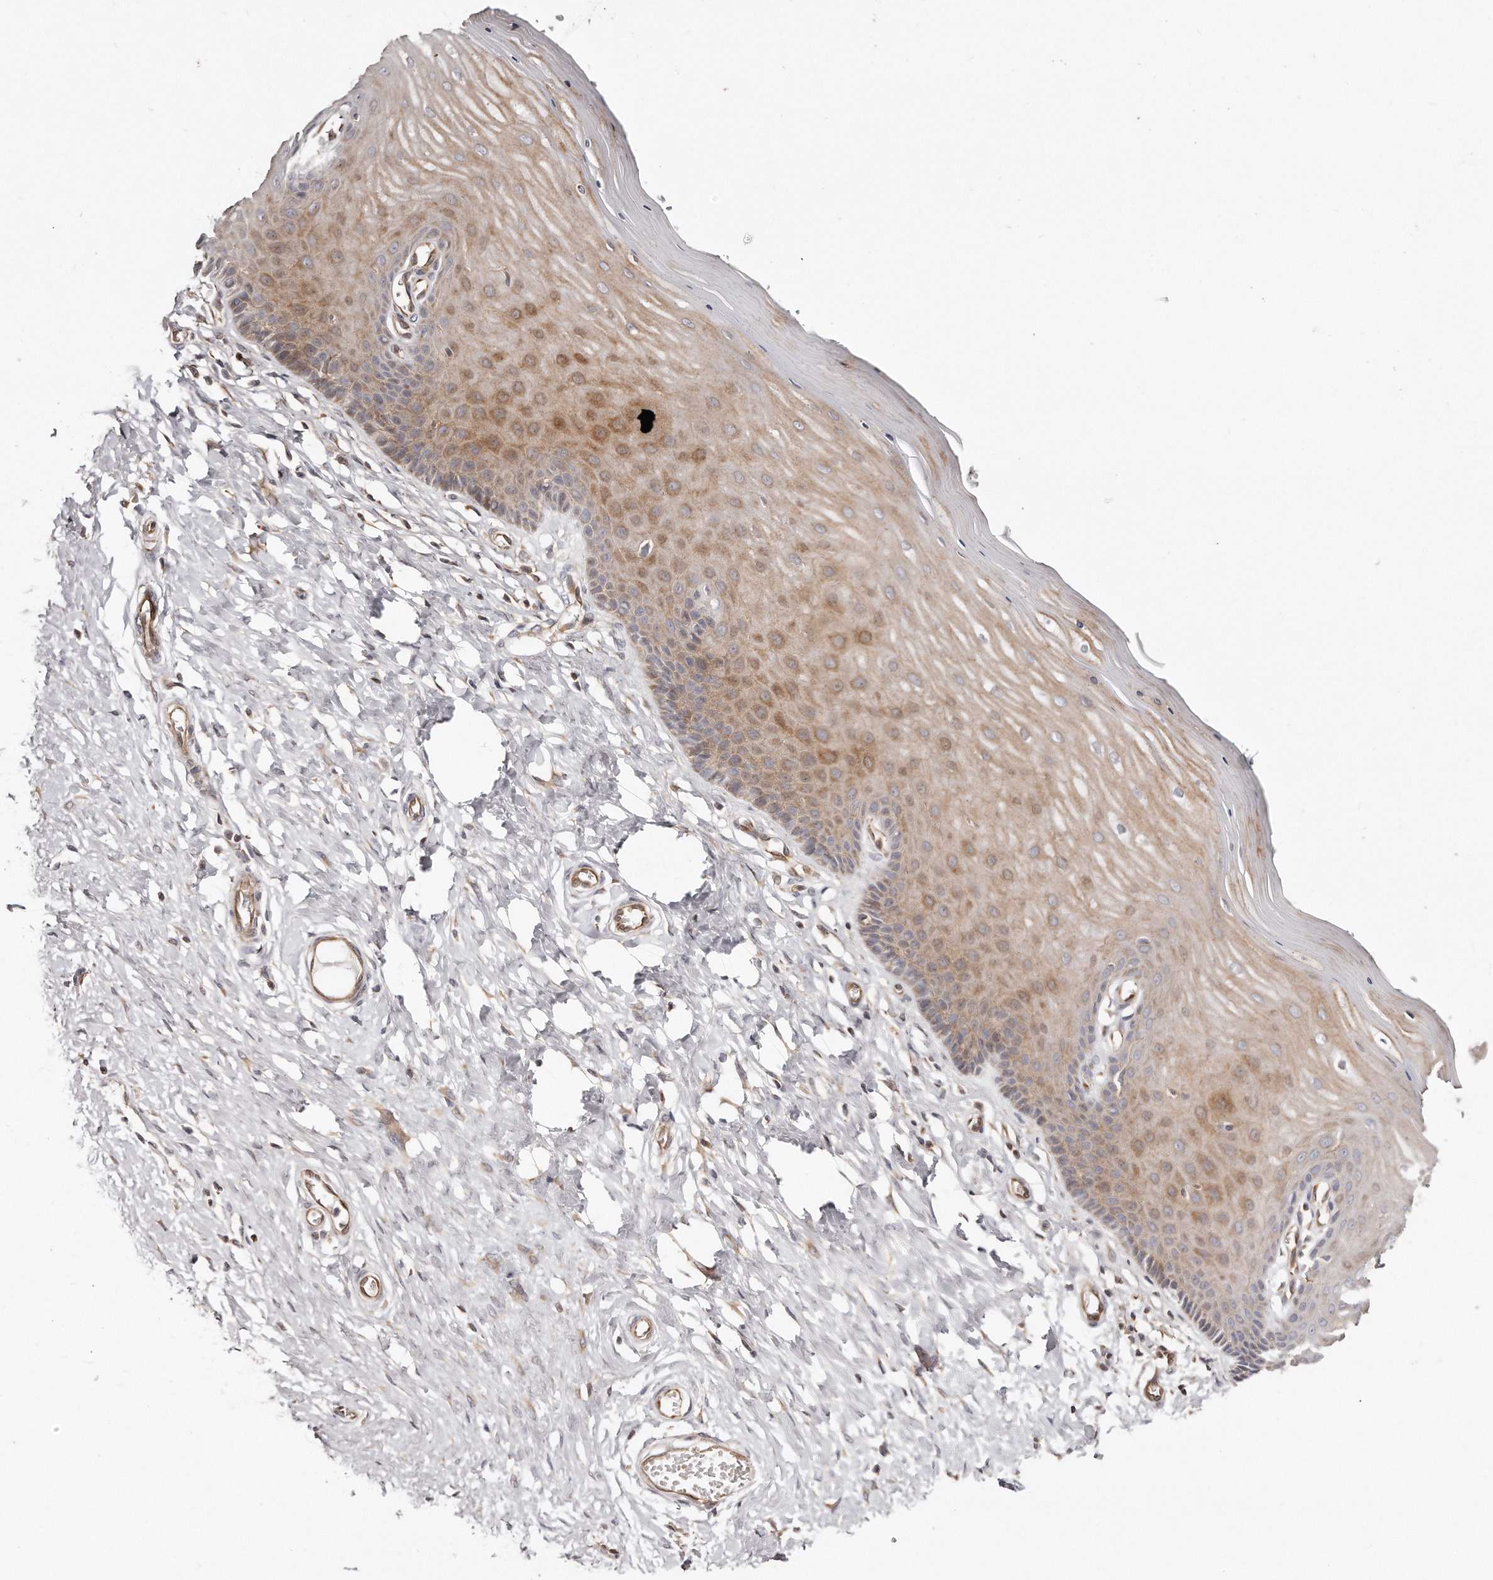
{"staining": {"intensity": "moderate", "quantity": ">75%", "location": "cytoplasmic/membranous"}, "tissue": "cervix", "cell_type": "Glandular cells", "image_type": "normal", "snomed": [{"axis": "morphology", "description": "Normal tissue, NOS"}, {"axis": "topography", "description": "Cervix"}], "caption": "Immunohistochemistry micrograph of benign cervix: cervix stained using IHC reveals medium levels of moderate protein expression localized specifically in the cytoplasmic/membranous of glandular cells, appearing as a cytoplasmic/membranous brown color.", "gene": "GBP4", "patient": {"sex": "female", "age": 55}}